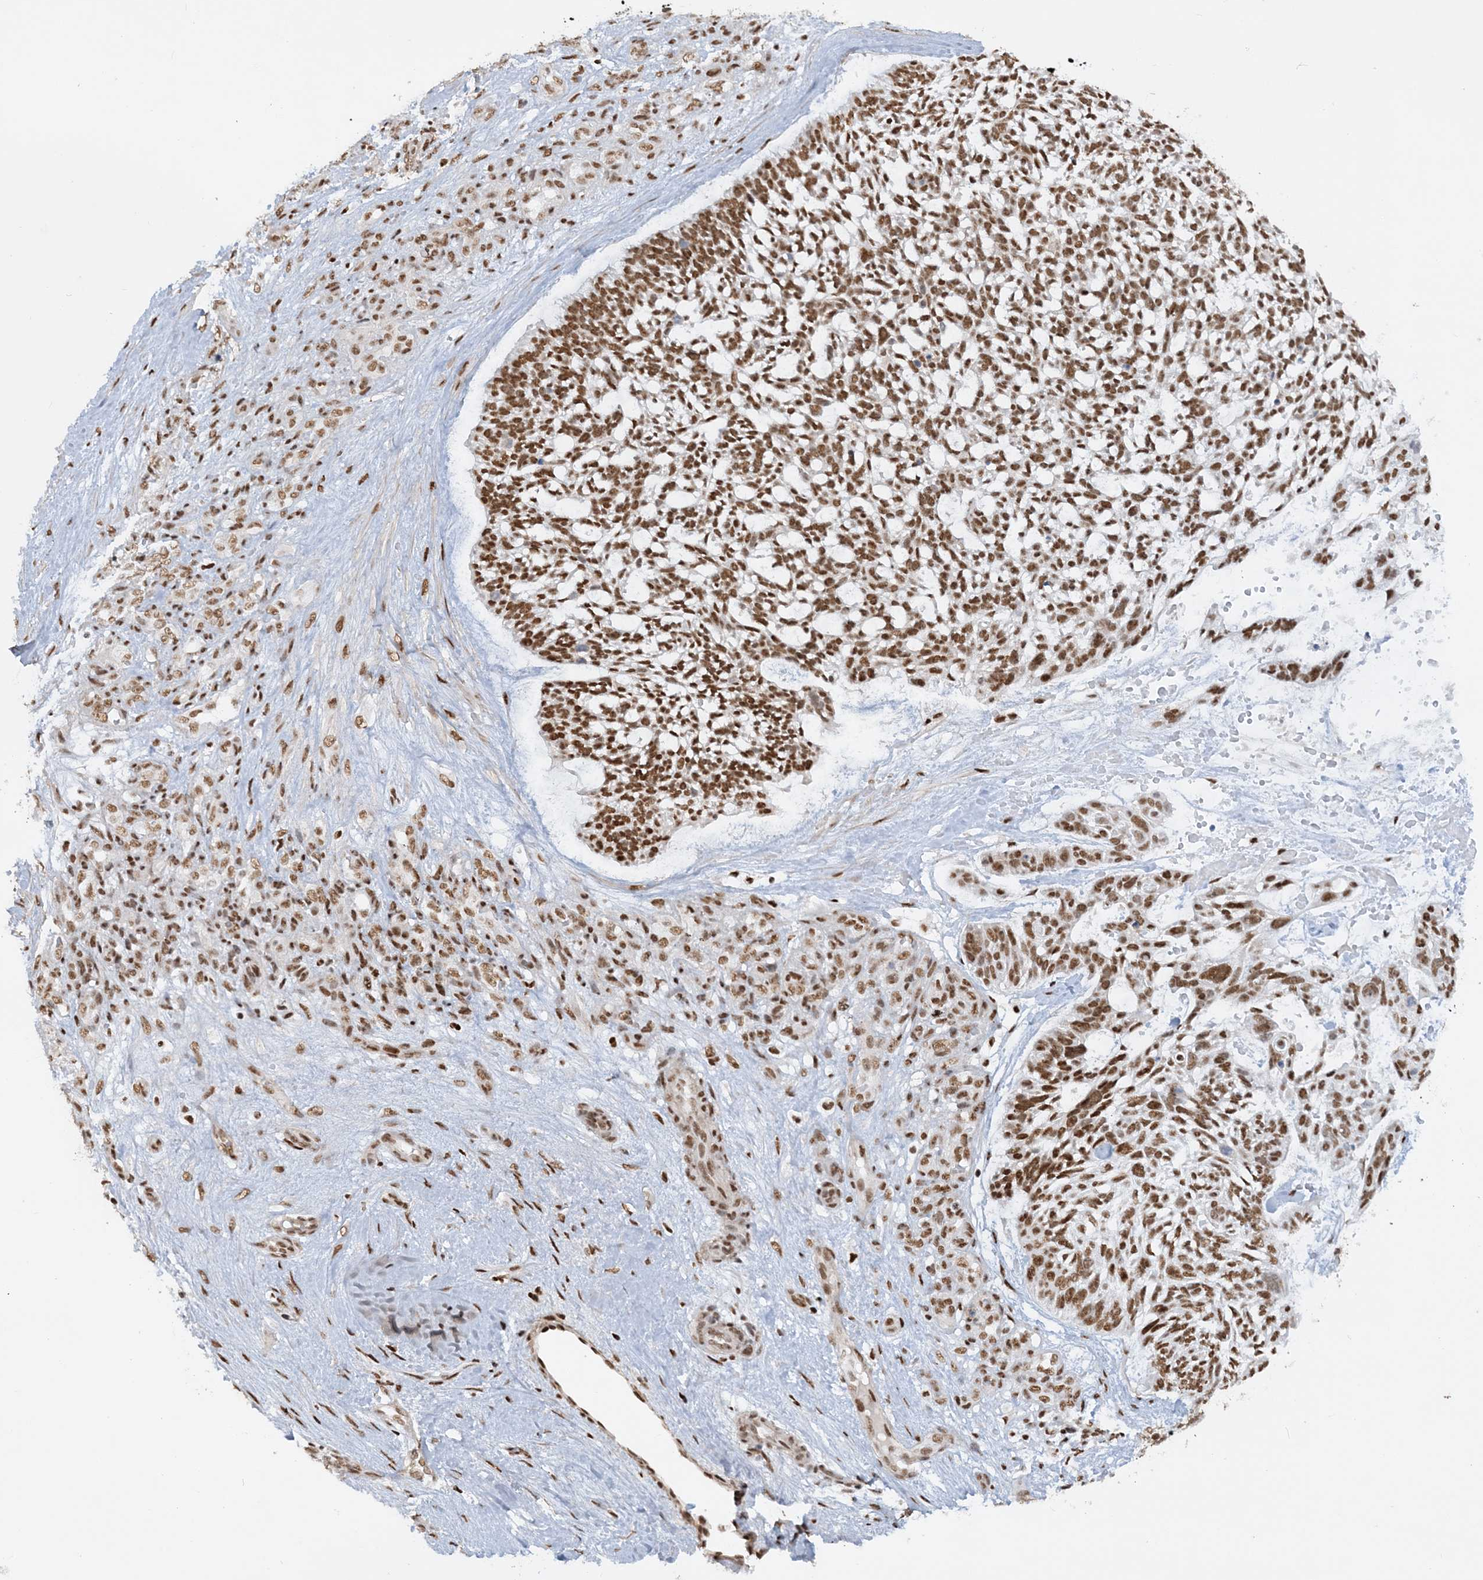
{"staining": {"intensity": "strong", "quantity": ">75%", "location": "nuclear"}, "tissue": "skin cancer", "cell_type": "Tumor cells", "image_type": "cancer", "snomed": [{"axis": "morphology", "description": "Basal cell carcinoma"}, {"axis": "topography", "description": "Skin"}], "caption": "Protein expression analysis of human skin cancer reveals strong nuclear expression in approximately >75% of tumor cells.", "gene": "DELE1", "patient": {"sex": "male", "age": 88}}